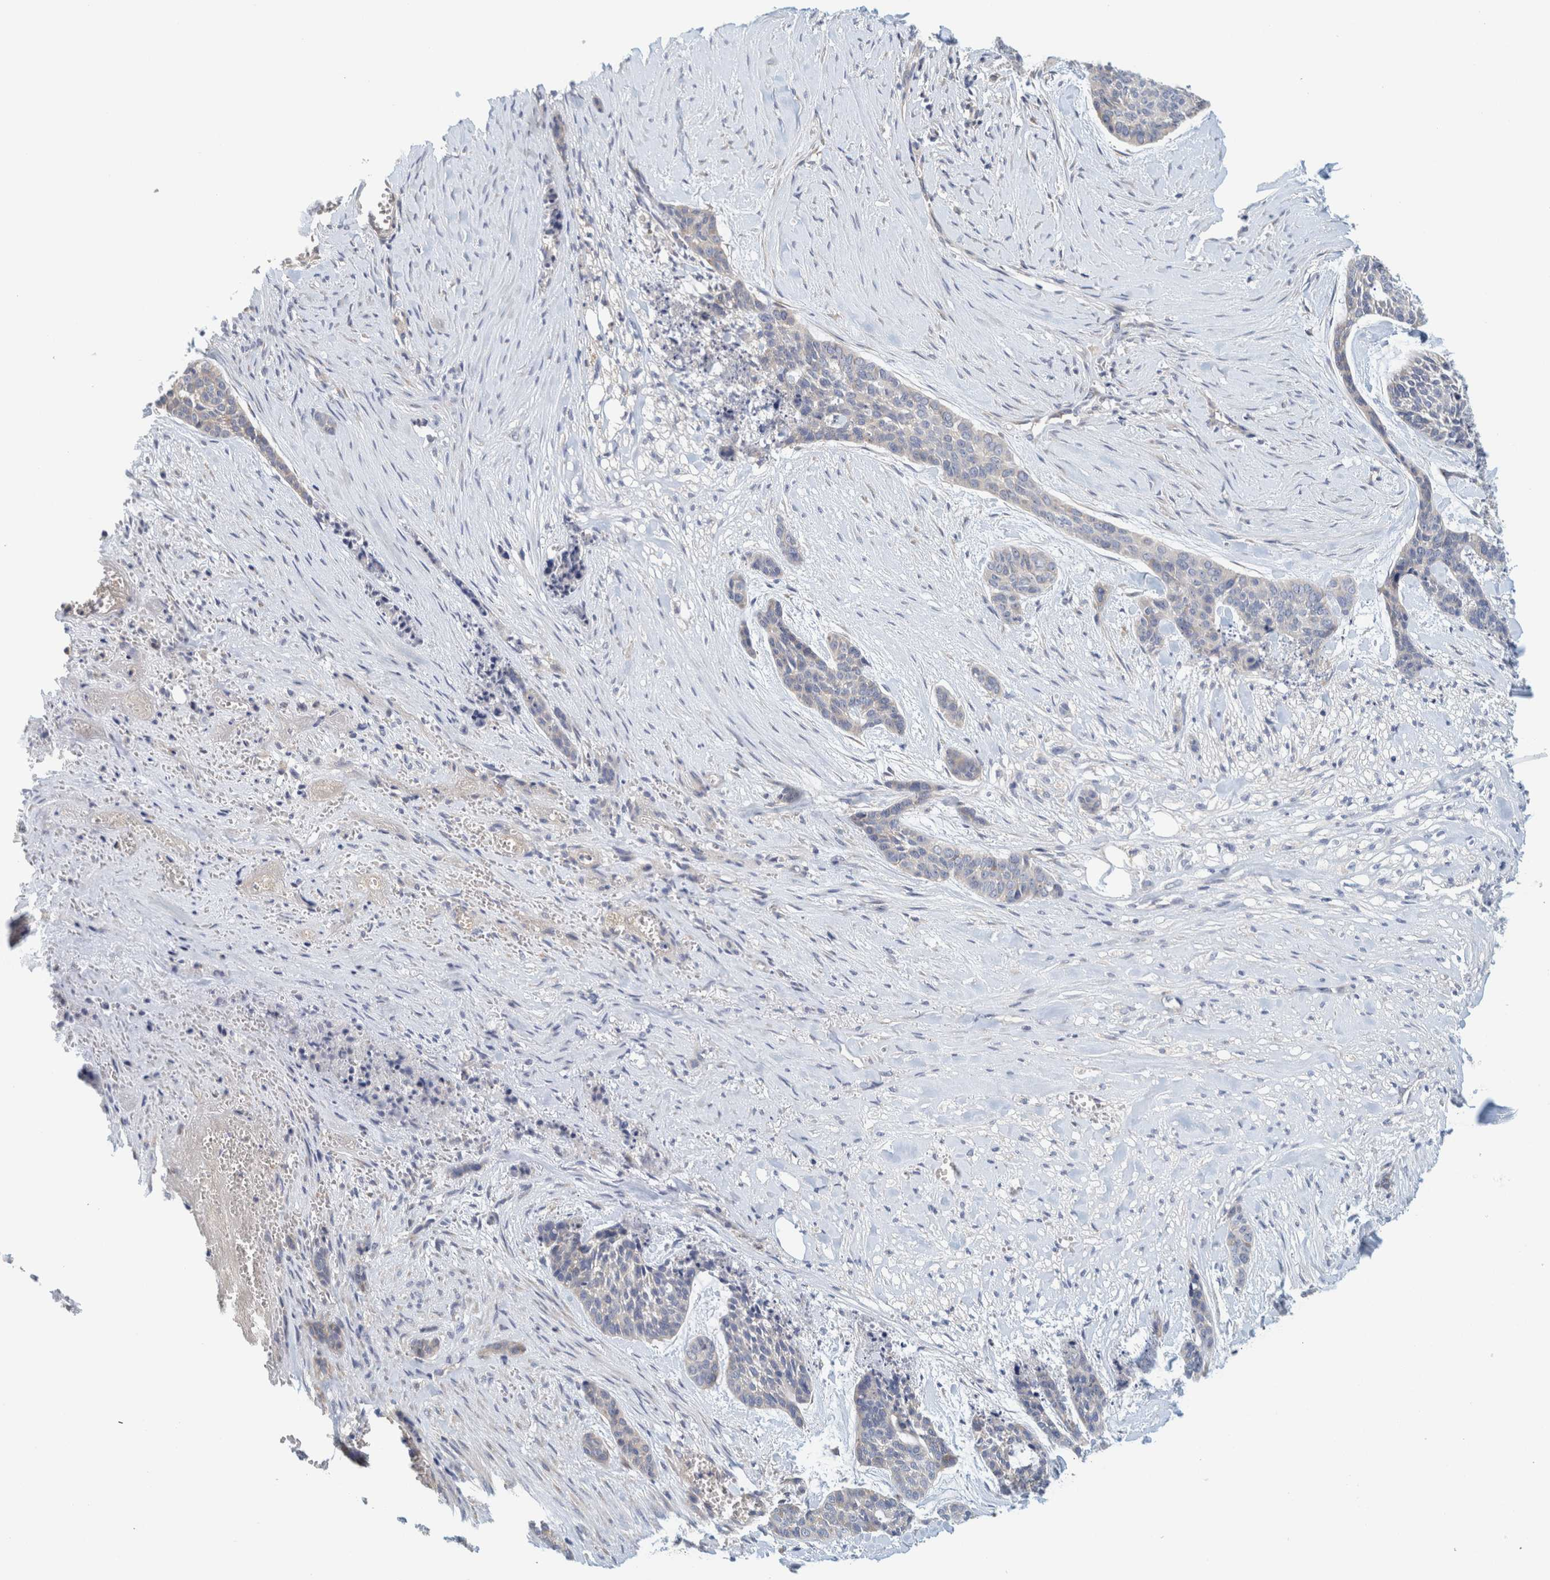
{"staining": {"intensity": "negative", "quantity": "none", "location": "none"}, "tissue": "skin cancer", "cell_type": "Tumor cells", "image_type": "cancer", "snomed": [{"axis": "morphology", "description": "Basal cell carcinoma"}, {"axis": "topography", "description": "Skin"}], "caption": "There is no significant expression in tumor cells of basal cell carcinoma (skin). Nuclei are stained in blue.", "gene": "ZNF324B", "patient": {"sex": "female", "age": 64}}